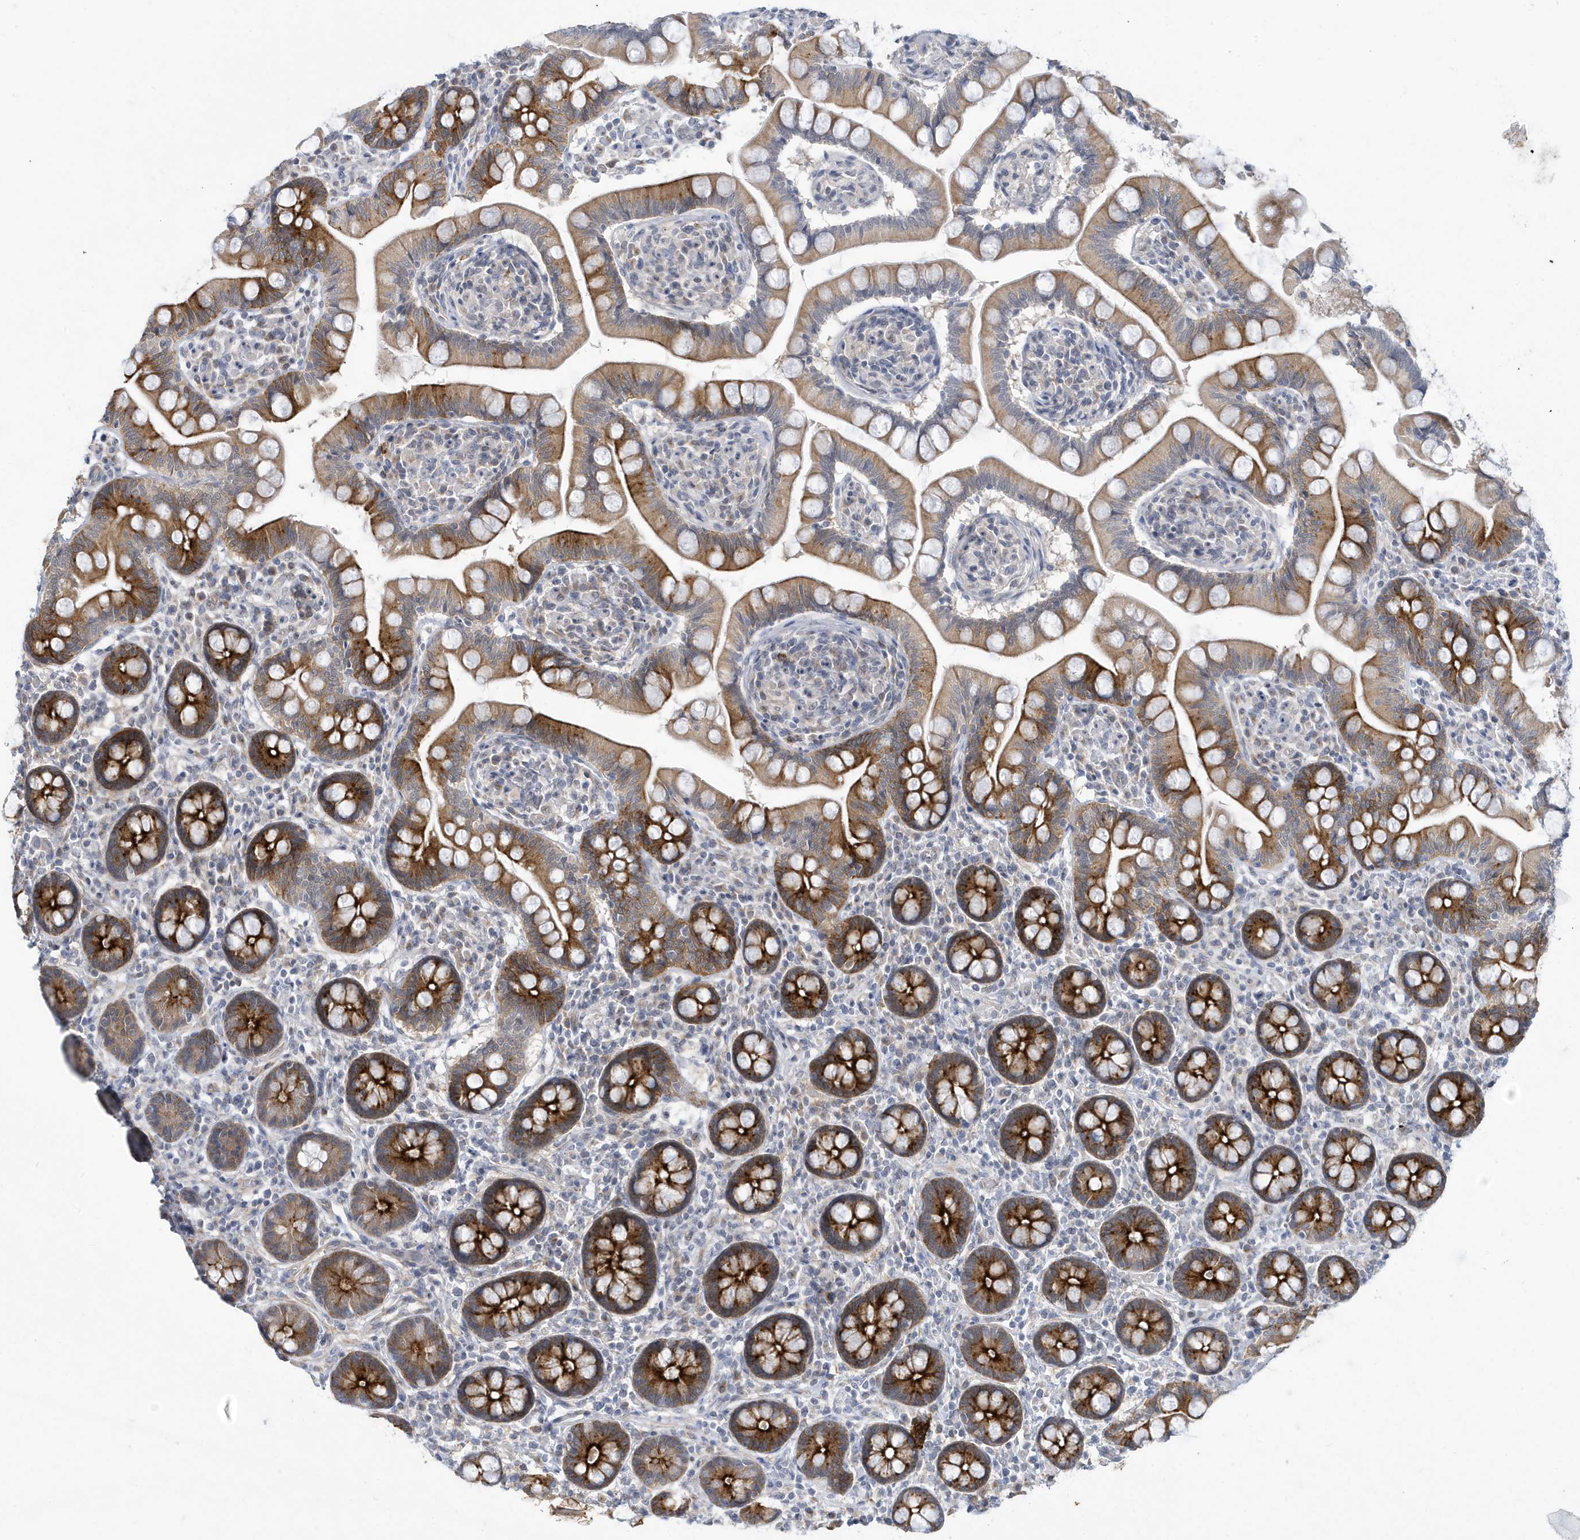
{"staining": {"intensity": "strong", "quantity": "25%-75%", "location": "cytoplasmic/membranous"}, "tissue": "small intestine", "cell_type": "Glandular cells", "image_type": "normal", "snomed": [{"axis": "morphology", "description": "Normal tissue, NOS"}, {"axis": "topography", "description": "Small intestine"}], "caption": "Immunohistochemical staining of normal small intestine displays strong cytoplasmic/membranous protein positivity in about 25%-75% of glandular cells.", "gene": "ZNF654", "patient": {"sex": "female", "age": 64}}